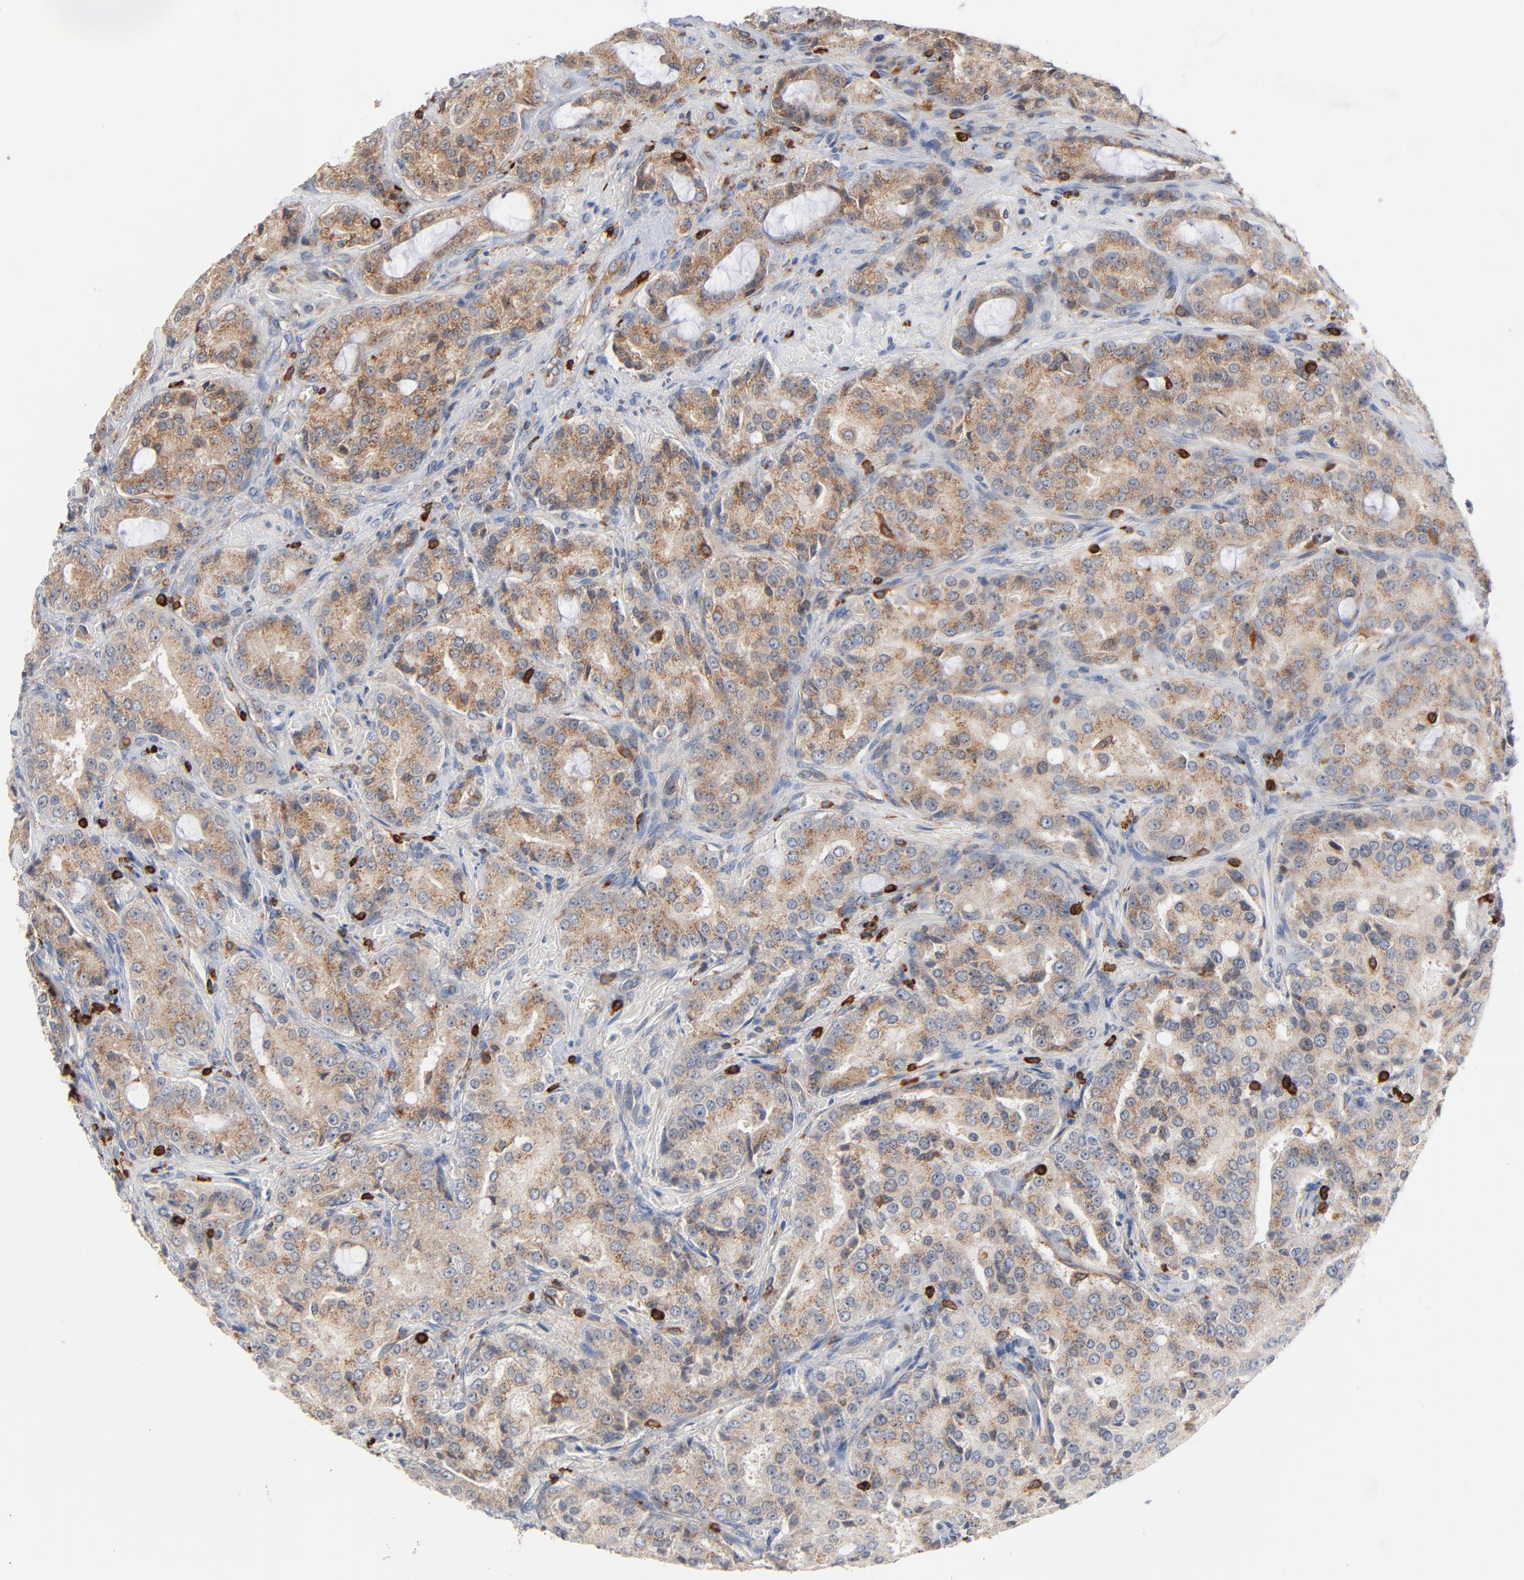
{"staining": {"intensity": "weak", "quantity": ">75%", "location": "cytoplasmic/membranous"}, "tissue": "prostate cancer", "cell_type": "Tumor cells", "image_type": "cancer", "snomed": [{"axis": "morphology", "description": "Adenocarcinoma, High grade"}, {"axis": "topography", "description": "Prostate"}], "caption": "About >75% of tumor cells in high-grade adenocarcinoma (prostate) exhibit weak cytoplasmic/membranous protein expression as visualized by brown immunohistochemical staining.", "gene": "SH3KBP1", "patient": {"sex": "male", "age": 72}}